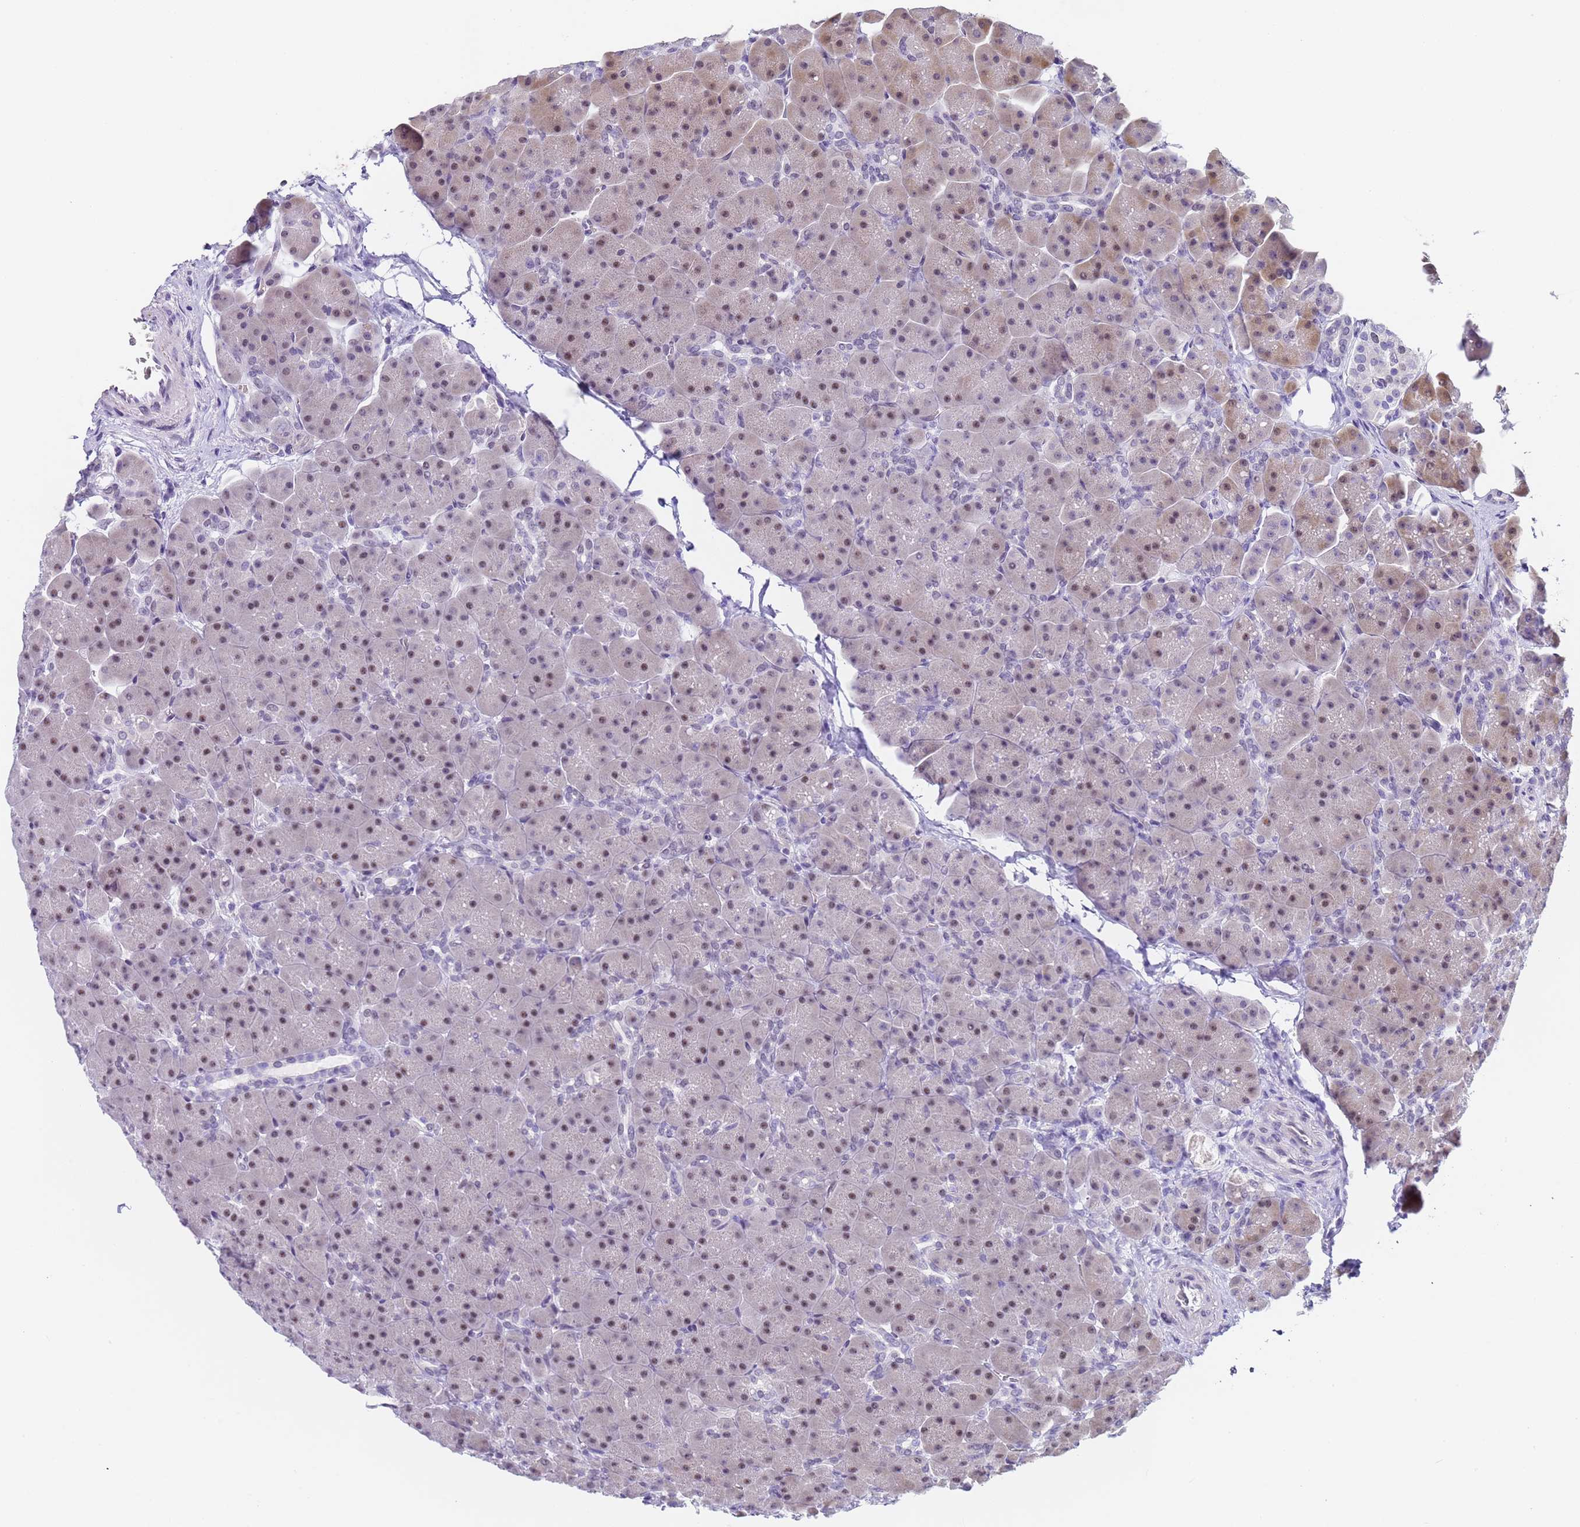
{"staining": {"intensity": "weak", "quantity": "25%-75%", "location": "nuclear"}, "tissue": "pancreas", "cell_type": "Exocrine glandular cells", "image_type": "normal", "snomed": [{"axis": "morphology", "description": "Normal tissue, NOS"}, {"axis": "topography", "description": "Pancreas"}], "caption": "This image demonstrates immunohistochemistry staining of unremarkable human pancreas, with low weak nuclear expression in approximately 25%-75% of exocrine glandular cells.", "gene": "FNBP4", "patient": {"sex": "male", "age": 66}}